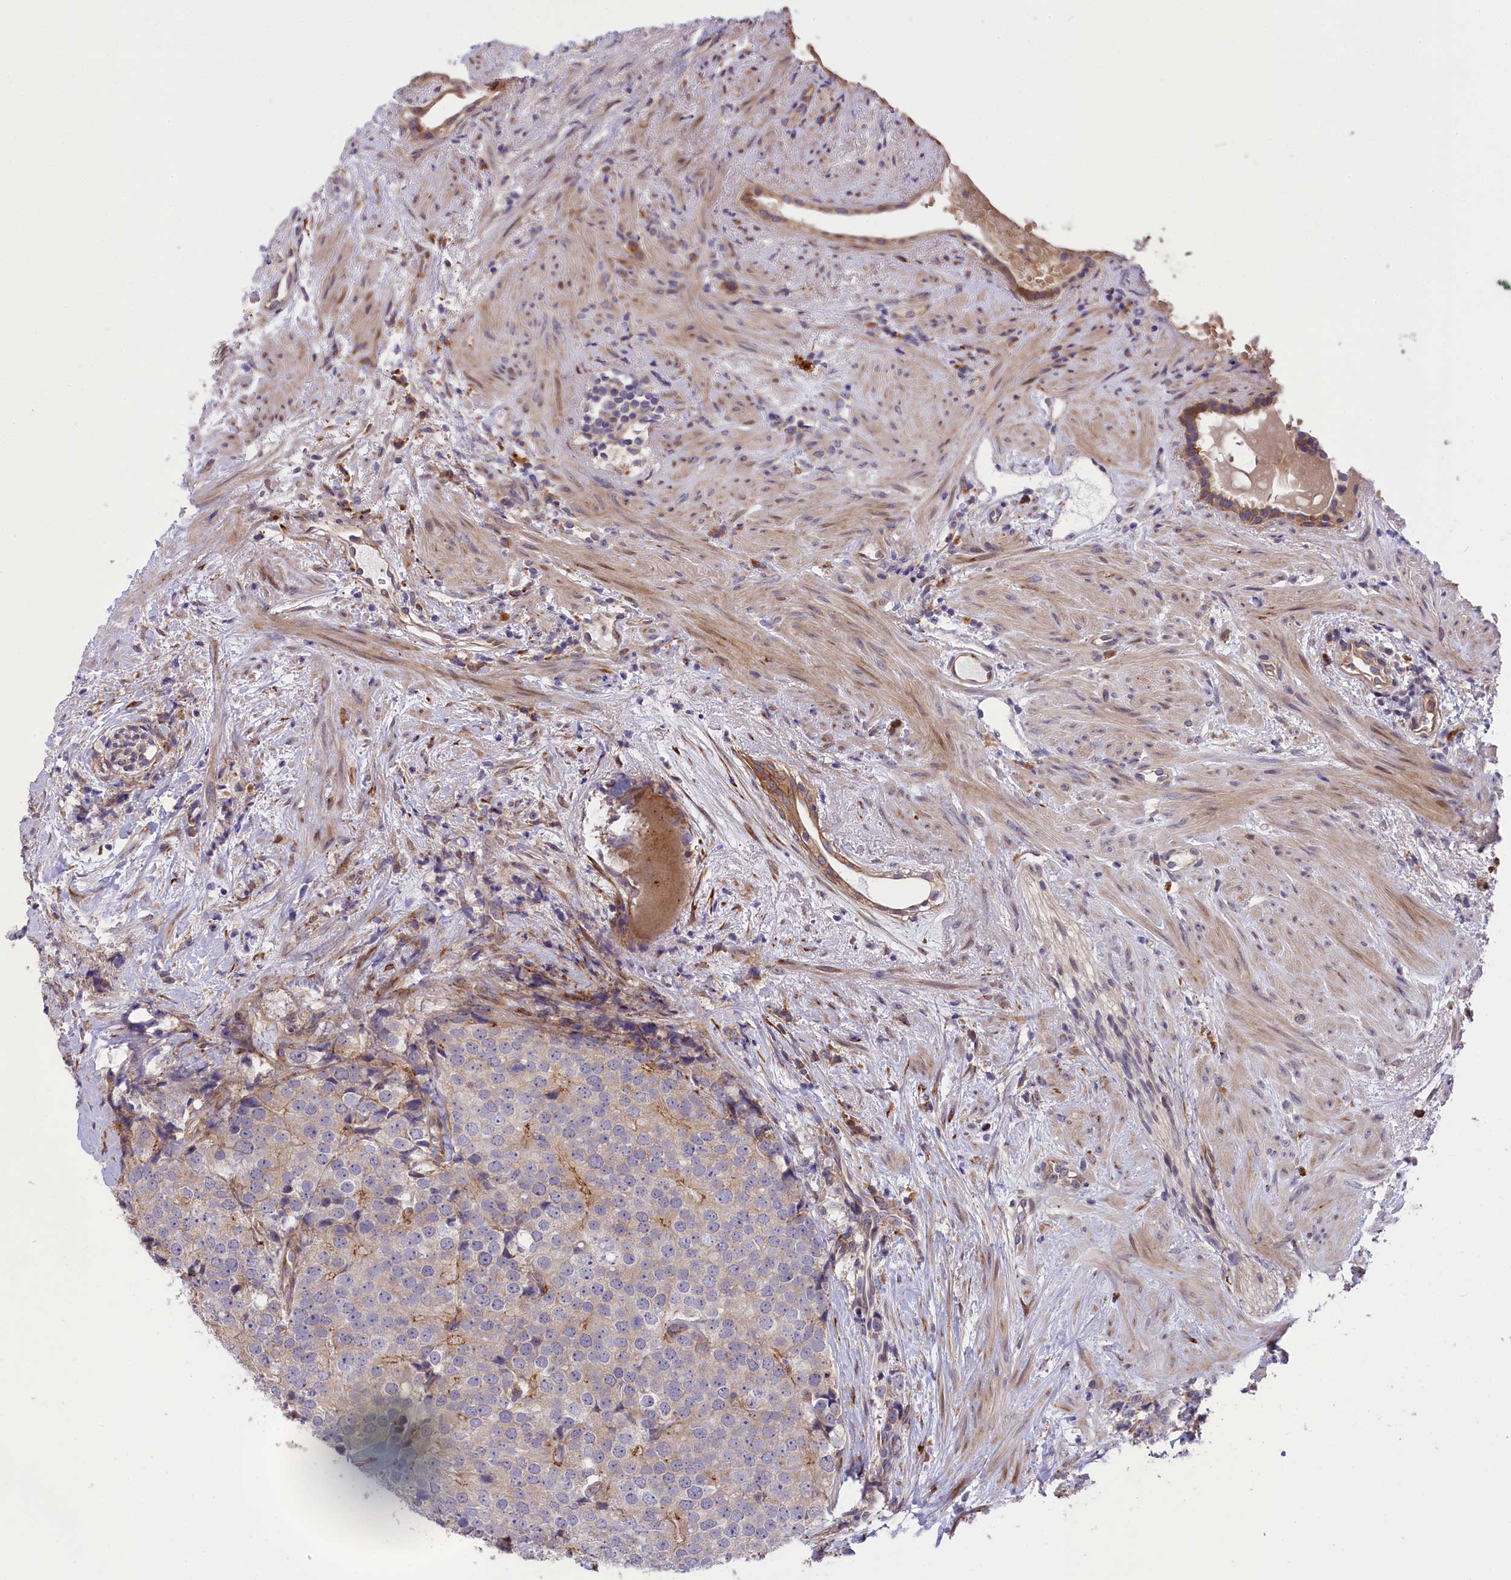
{"staining": {"intensity": "weak", "quantity": "<25%", "location": "cytoplasmic/membranous"}, "tissue": "prostate cancer", "cell_type": "Tumor cells", "image_type": "cancer", "snomed": [{"axis": "morphology", "description": "Adenocarcinoma, High grade"}, {"axis": "topography", "description": "Prostate"}], "caption": "Prostate cancer stained for a protein using immunohistochemistry (IHC) displays no staining tumor cells.", "gene": "DDX60L", "patient": {"sex": "male", "age": 49}}